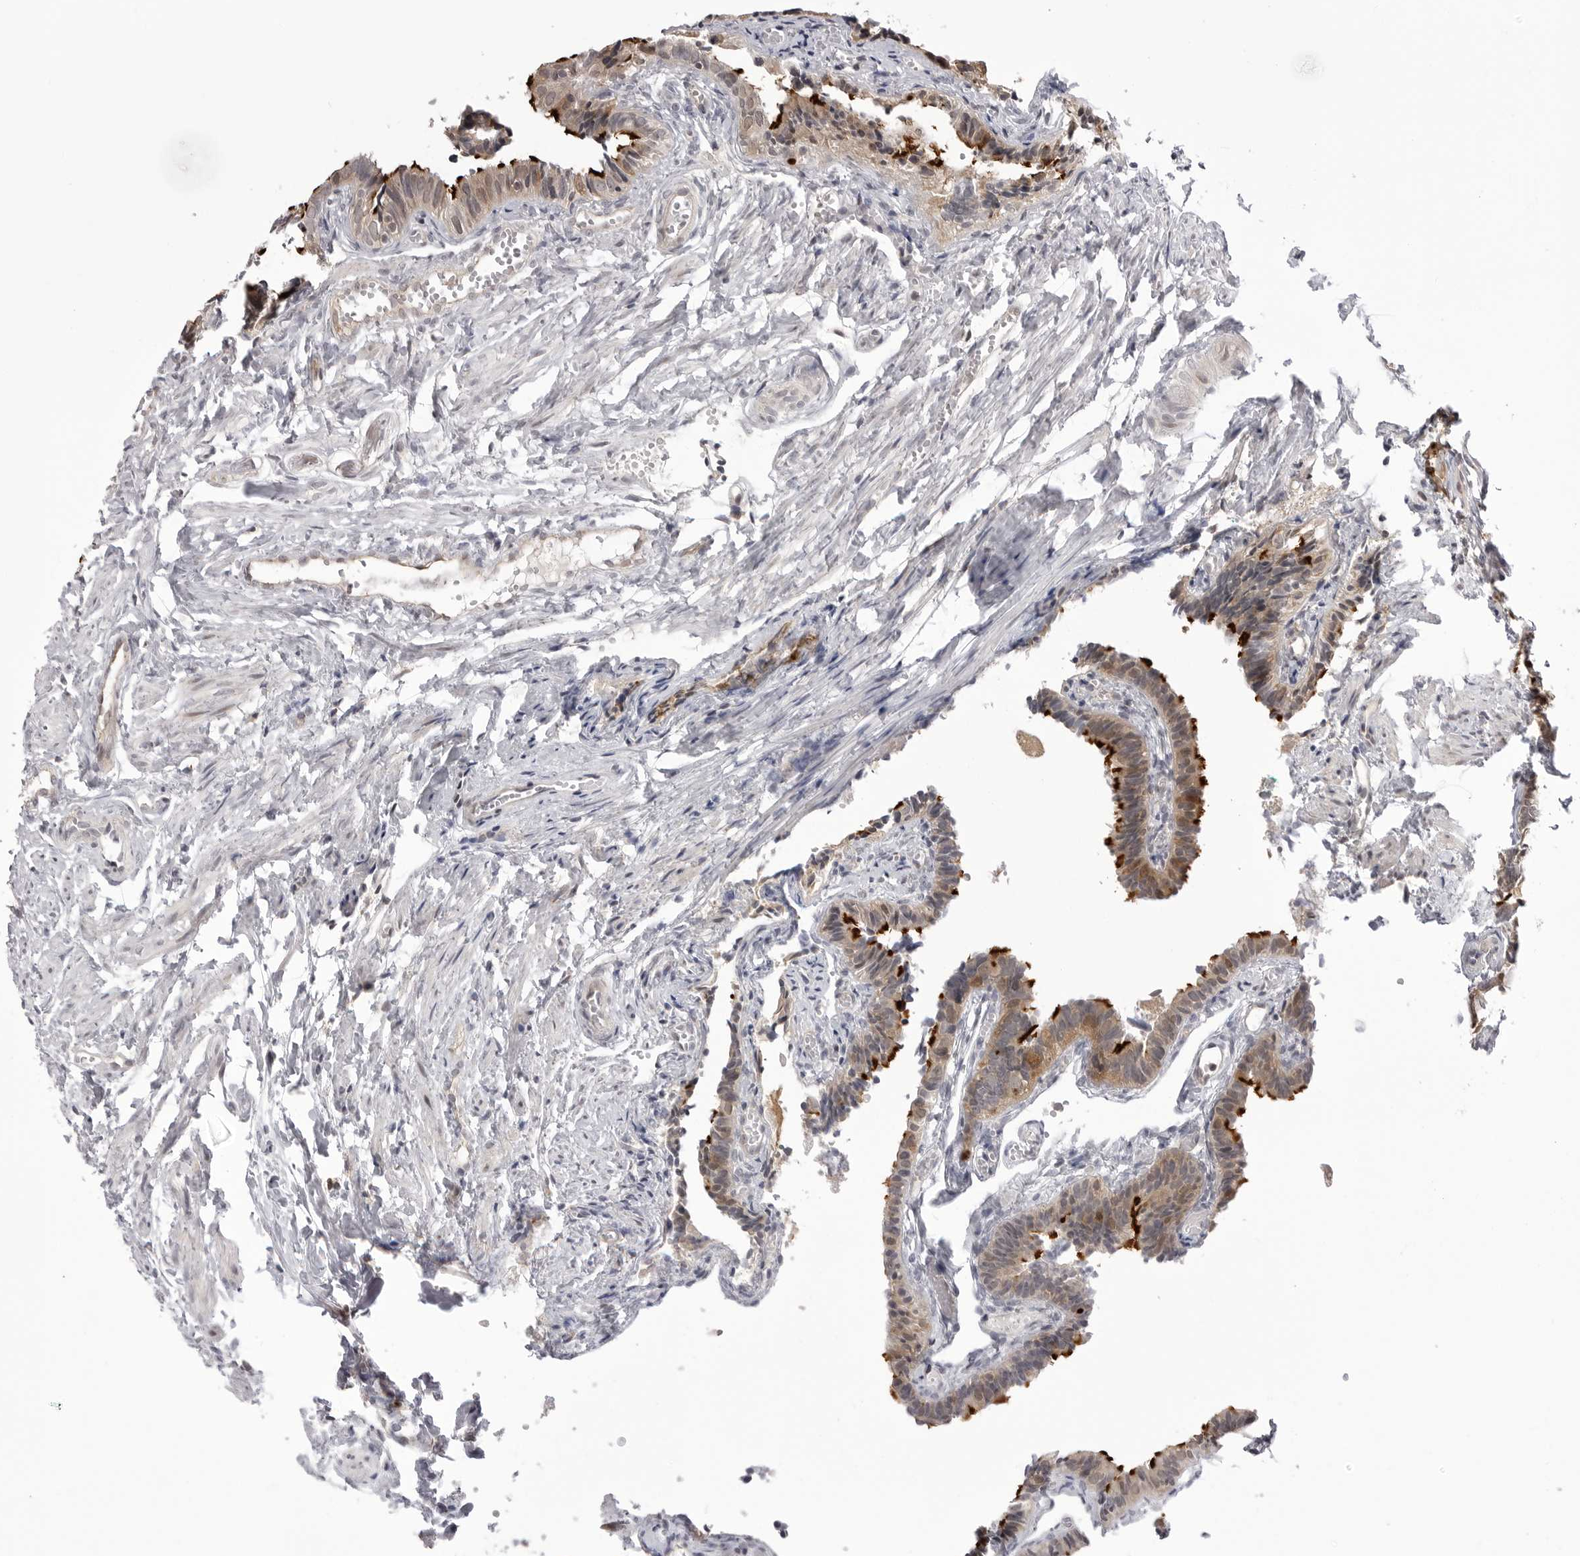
{"staining": {"intensity": "strong", "quantity": "25%-75%", "location": "cytoplasmic/membranous"}, "tissue": "fallopian tube", "cell_type": "Glandular cells", "image_type": "normal", "snomed": [{"axis": "morphology", "description": "Normal tissue, NOS"}, {"axis": "topography", "description": "Fallopian tube"}], "caption": "Protein expression analysis of unremarkable fallopian tube exhibits strong cytoplasmic/membranous positivity in about 25%-75% of glandular cells.", "gene": "PTK2B", "patient": {"sex": "female", "age": 46}}